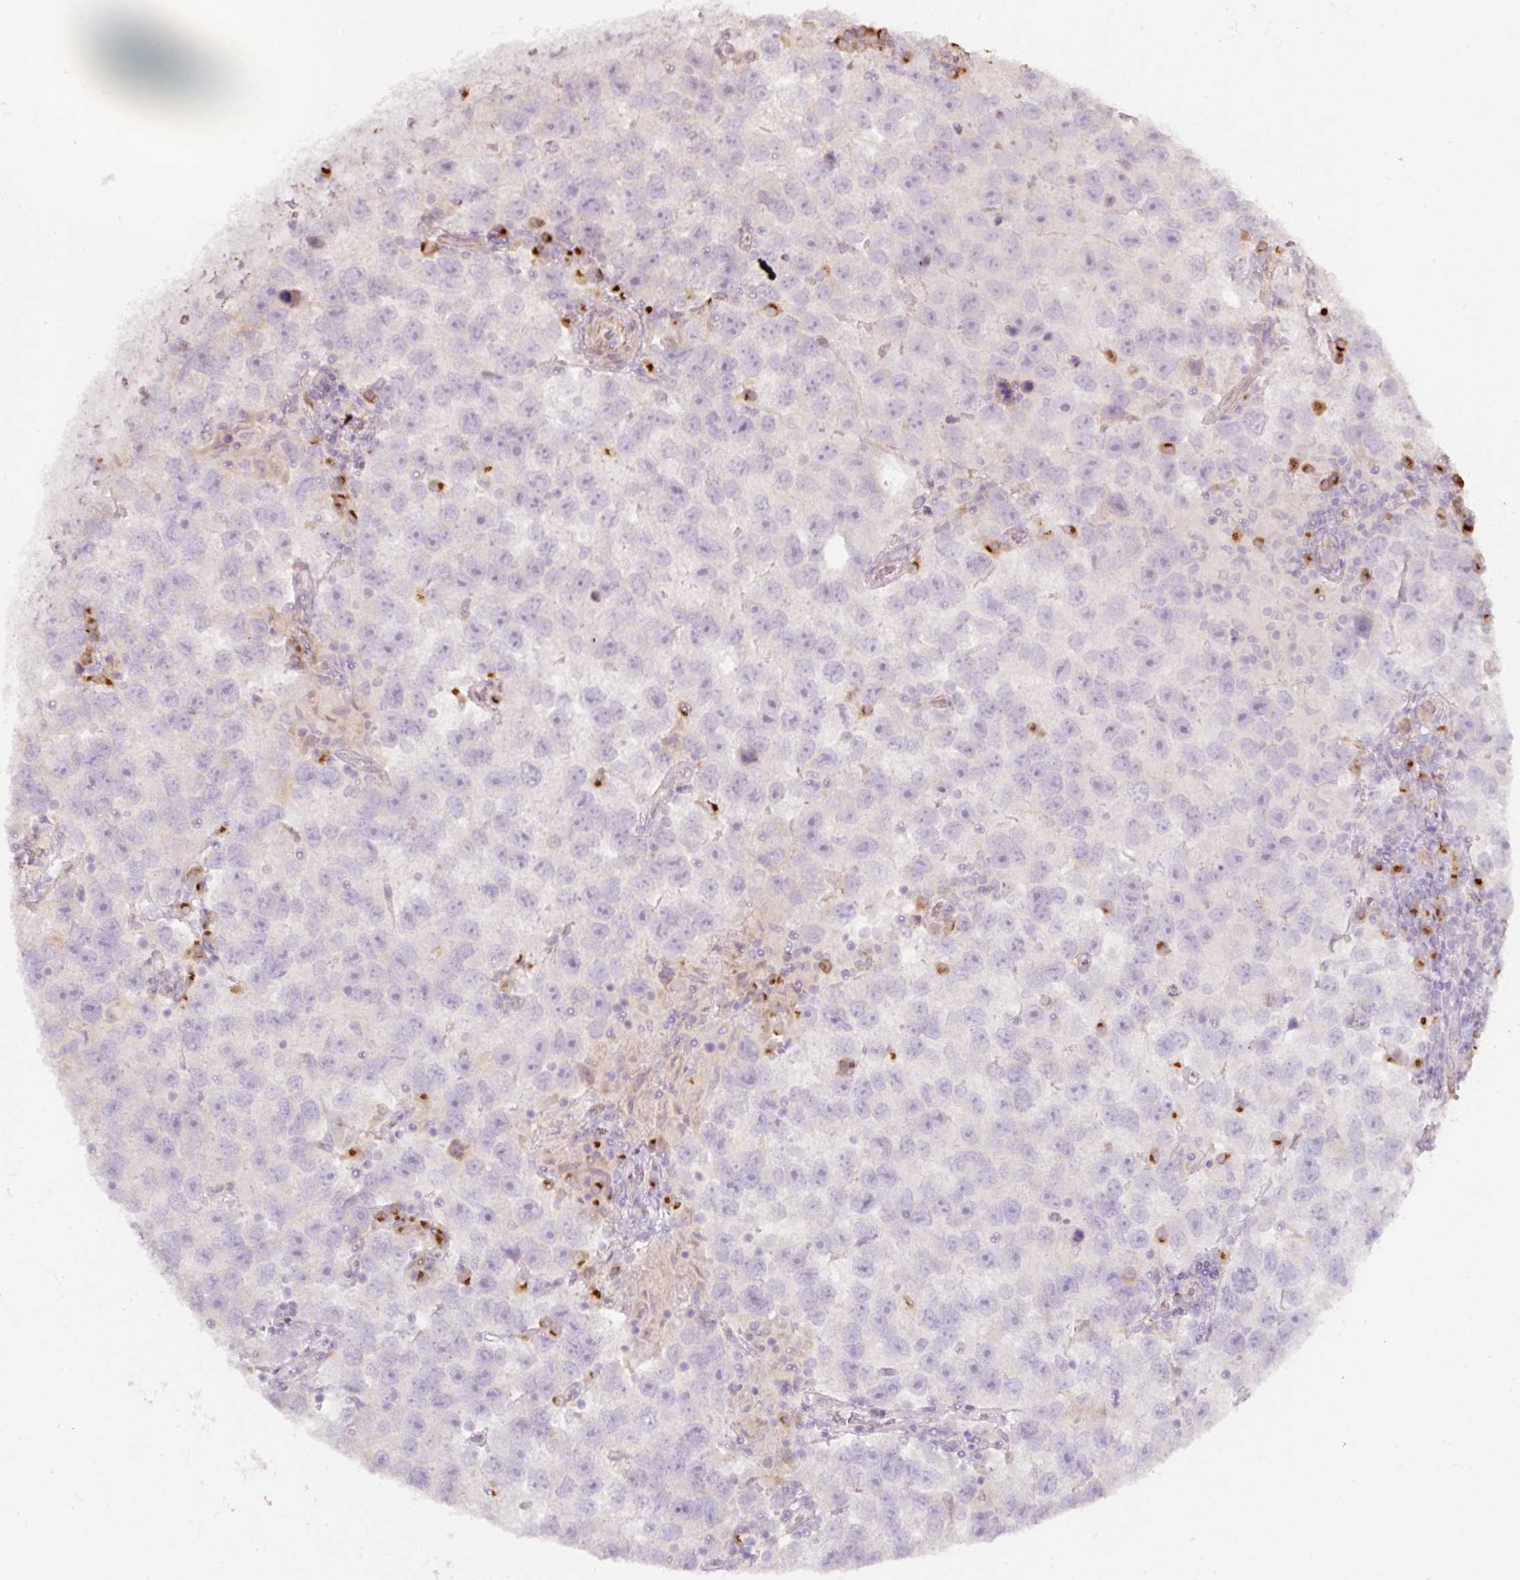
{"staining": {"intensity": "negative", "quantity": "none", "location": "none"}, "tissue": "testis cancer", "cell_type": "Tumor cells", "image_type": "cancer", "snomed": [{"axis": "morphology", "description": "Seminoma, NOS"}, {"axis": "topography", "description": "Testis"}], "caption": "Tumor cells show no significant protein staining in testis cancer. Brightfield microscopy of immunohistochemistry (IHC) stained with DAB (brown) and hematoxylin (blue), captured at high magnification.", "gene": "NBPF11", "patient": {"sex": "male", "age": 26}}